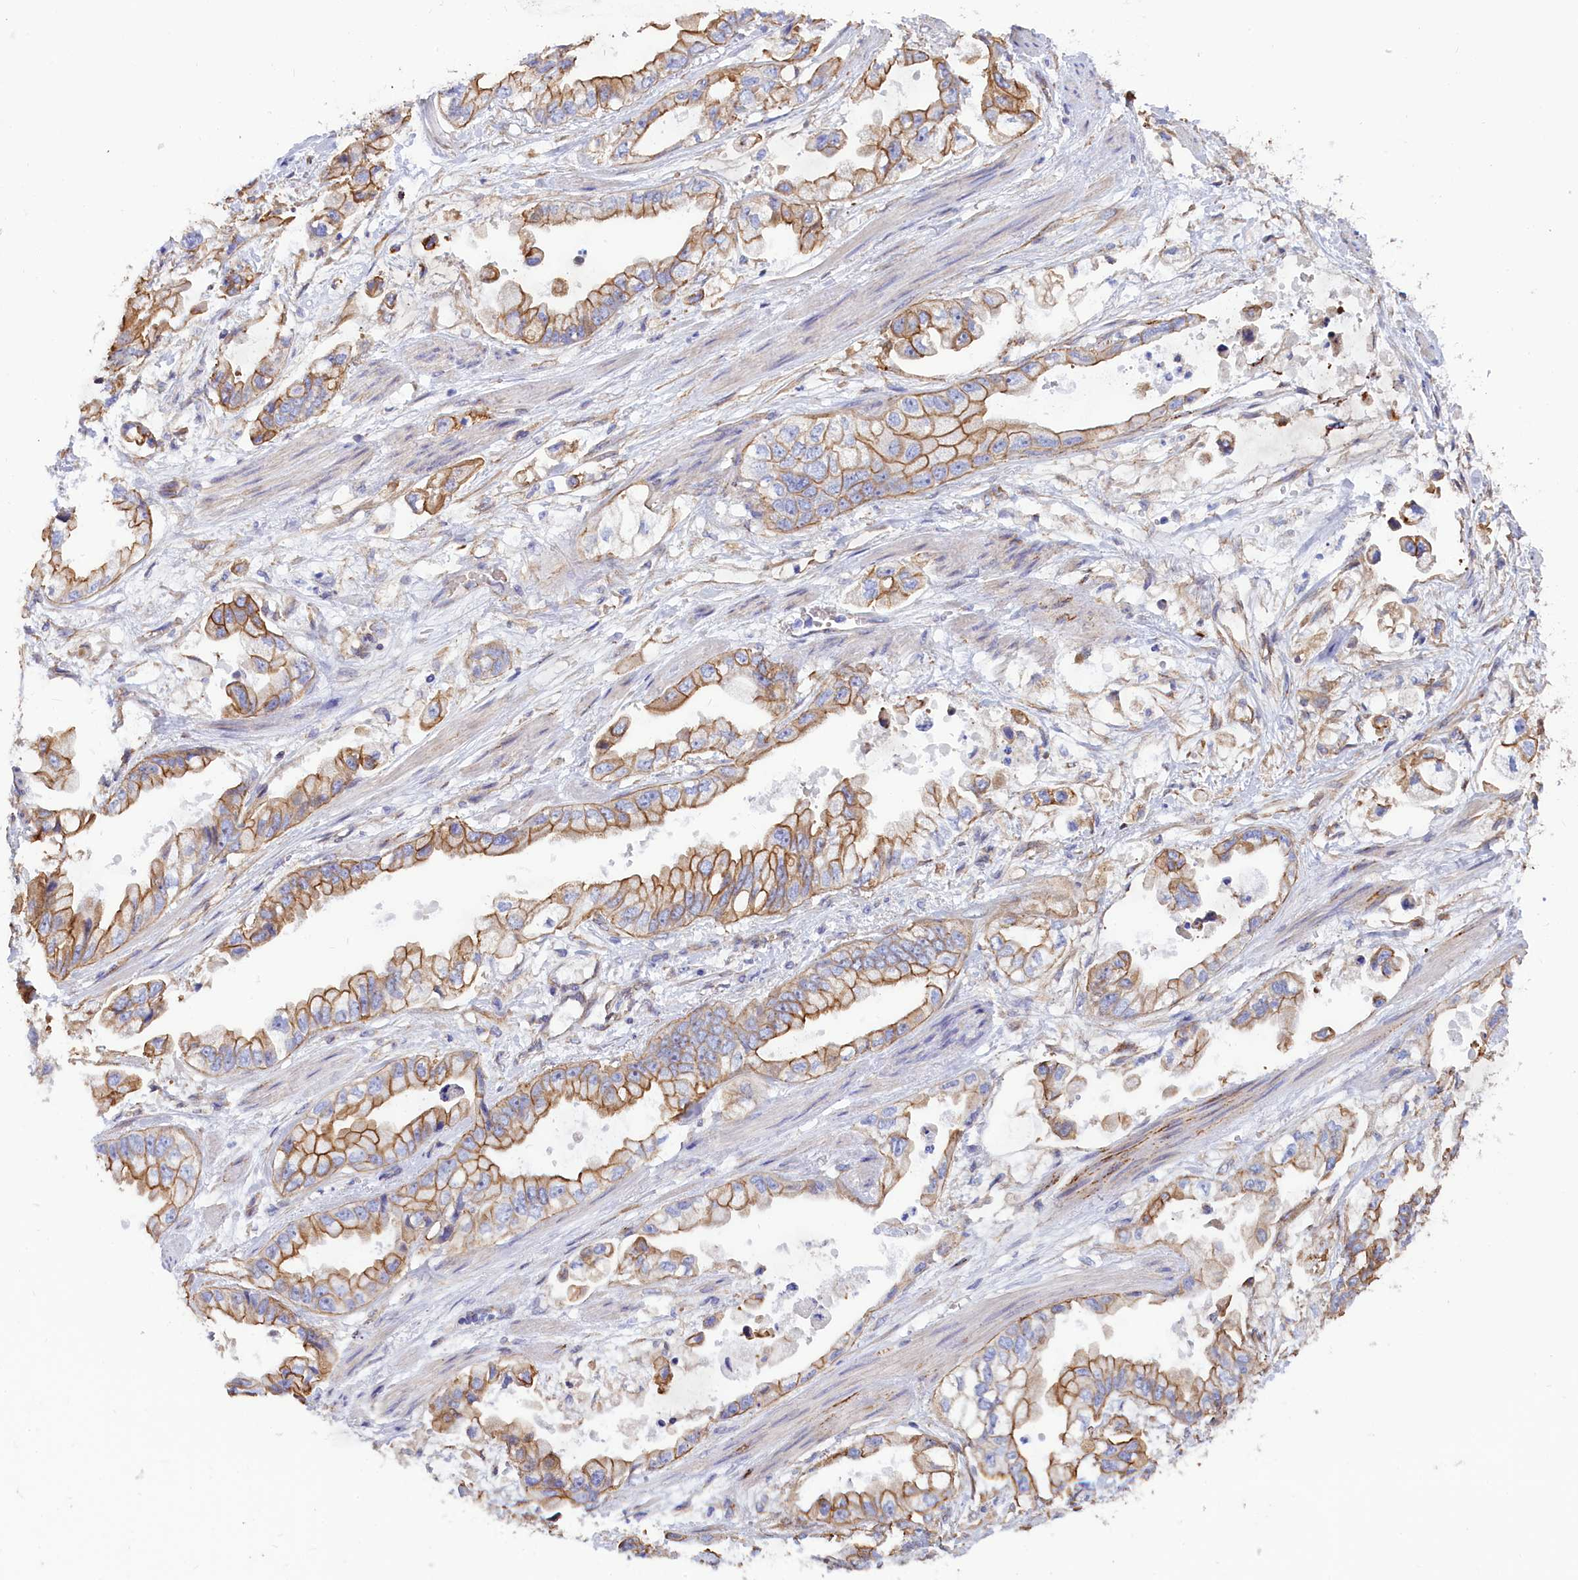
{"staining": {"intensity": "moderate", "quantity": "25%-75%", "location": "cytoplasmic/membranous"}, "tissue": "stomach cancer", "cell_type": "Tumor cells", "image_type": "cancer", "snomed": [{"axis": "morphology", "description": "Adenocarcinoma, NOS"}, {"axis": "topography", "description": "Stomach"}], "caption": "Moderate cytoplasmic/membranous staining is present in approximately 25%-75% of tumor cells in stomach adenocarcinoma. Nuclei are stained in blue.", "gene": "ABCC12", "patient": {"sex": "male", "age": 62}}